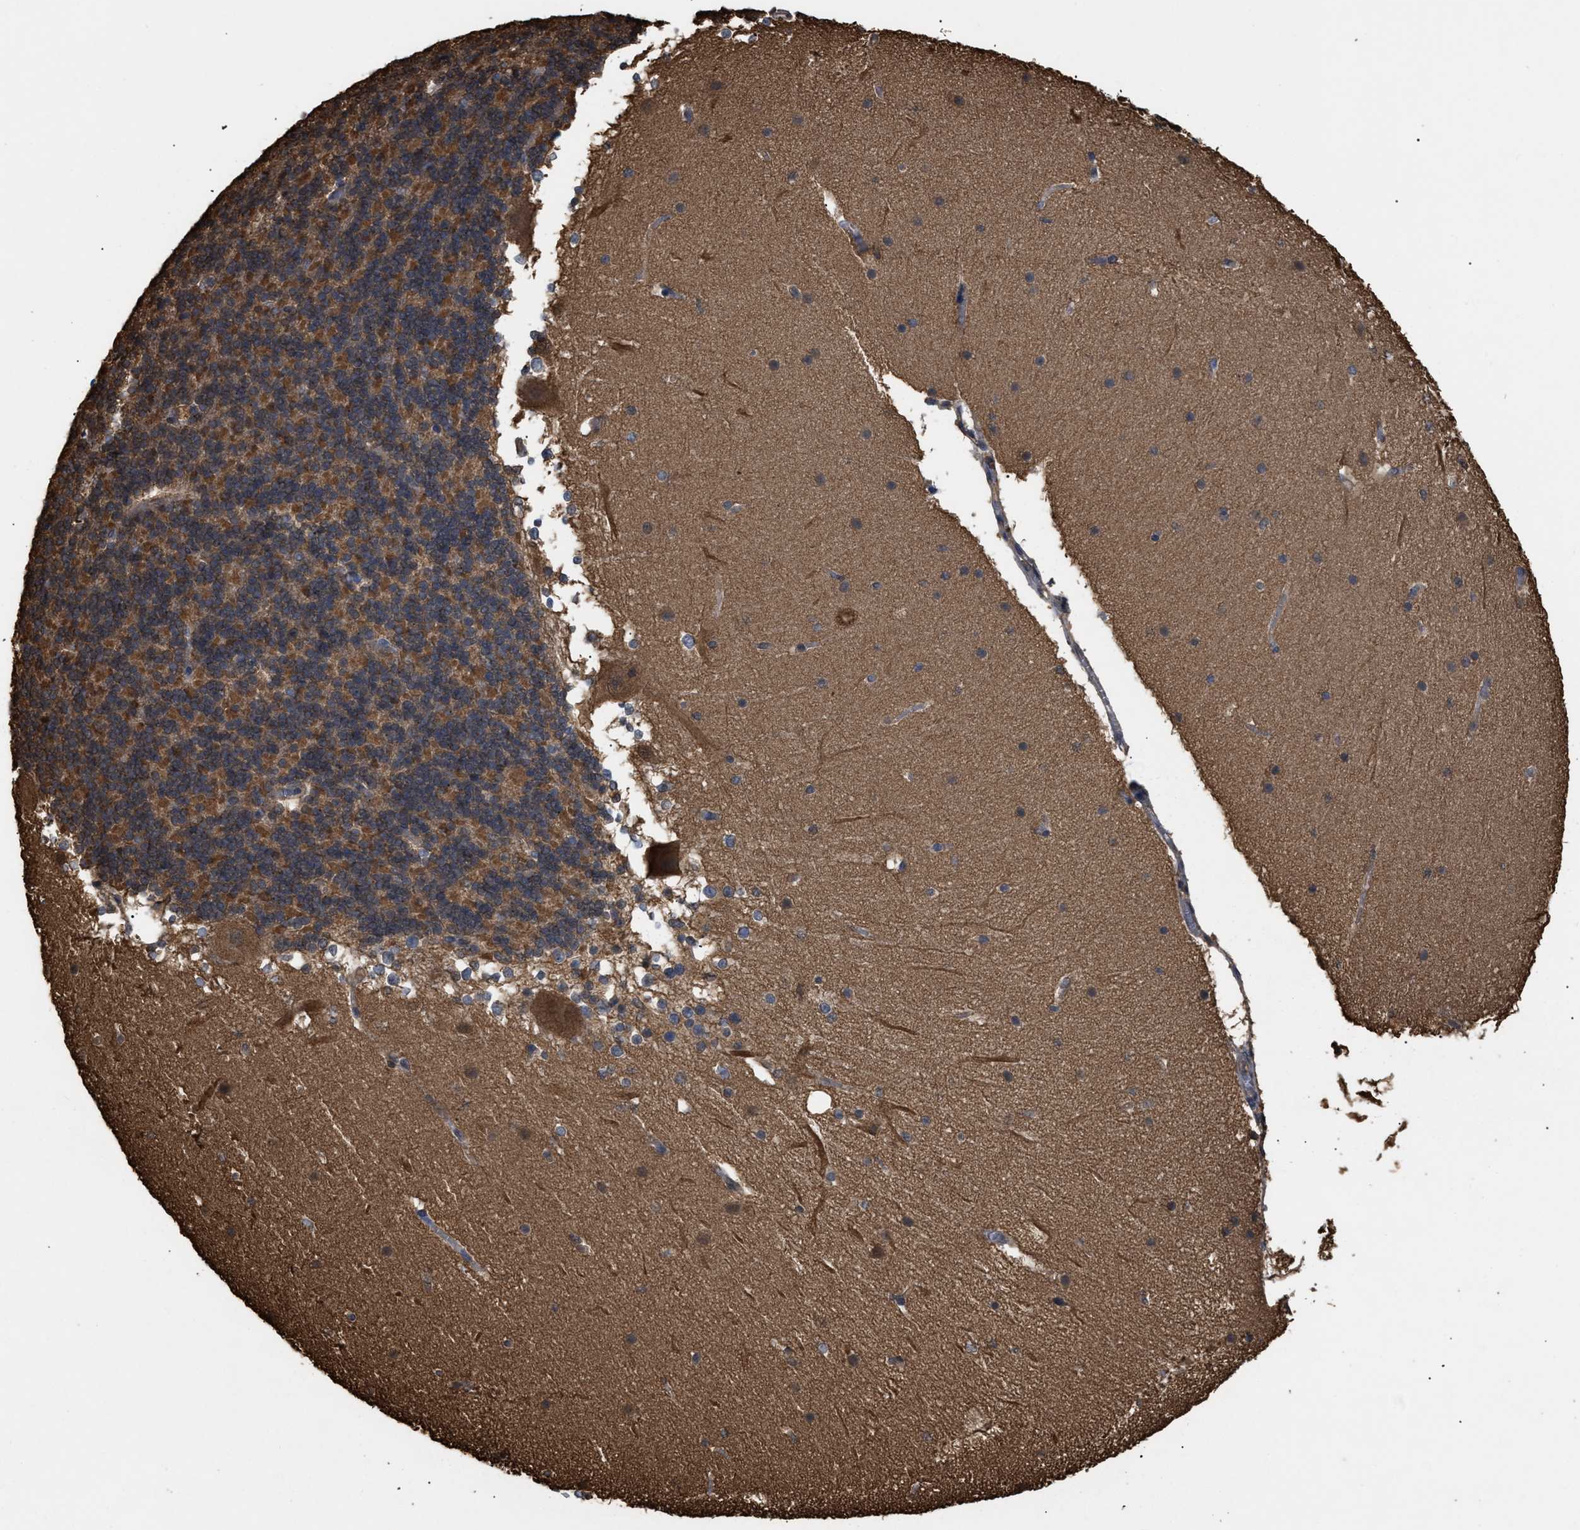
{"staining": {"intensity": "moderate", "quantity": ">75%", "location": "cytoplasmic/membranous"}, "tissue": "cerebellum", "cell_type": "Cells in granular layer", "image_type": "normal", "snomed": [{"axis": "morphology", "description": "Normal tissue, NOS"}, {"axis": "topography", "description": "Cerebellum"}], "caption": "This image exhibits immunohistochemistry (IHC) staining of unremarkable cerebellum, with medium moderate cytoplasmic/membranous positivity in approximately >75% of cells in granular layer.", "gene": "CALM1", "patient": {"sex": "female", "age": 19}}